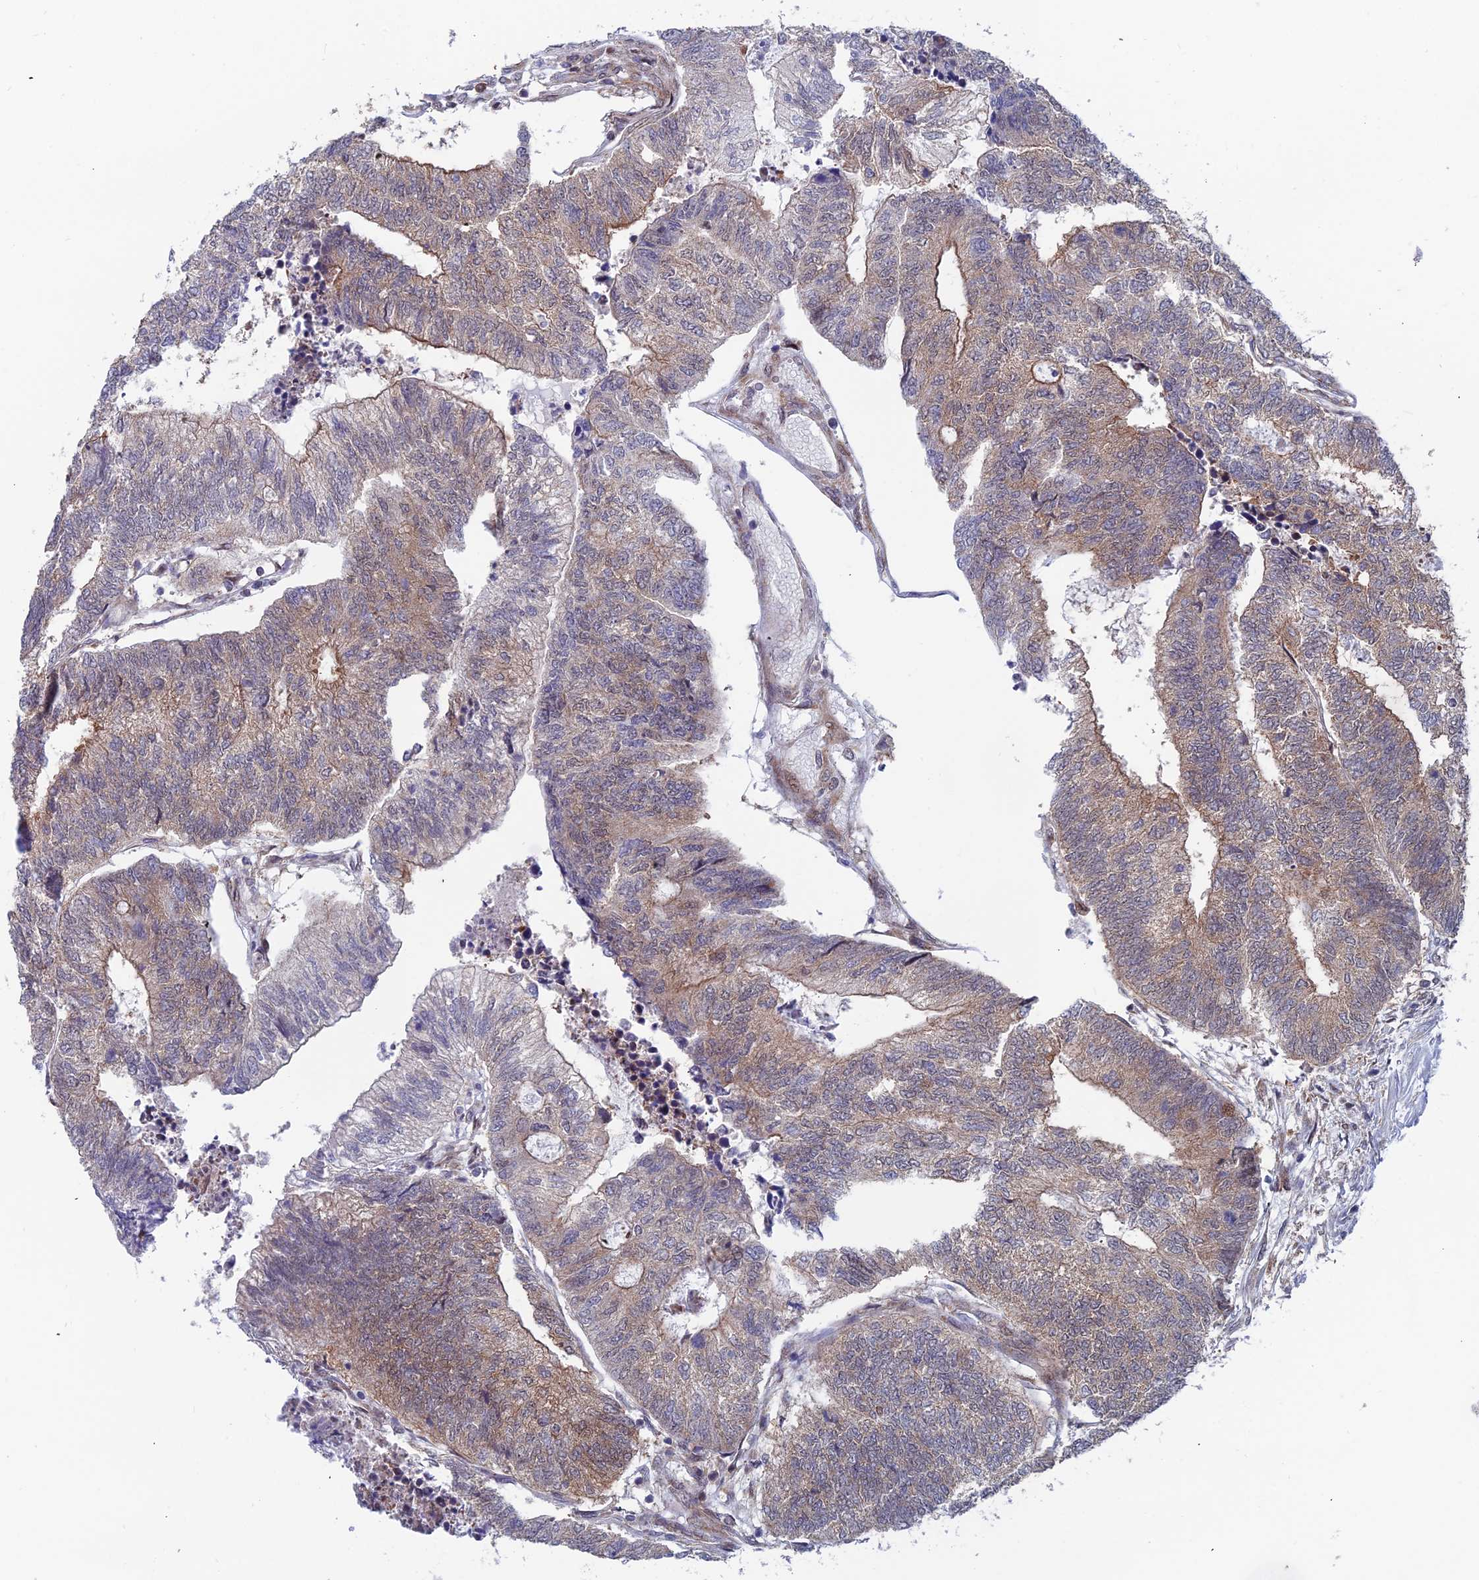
{"staining": {"intensity": "moderate", "quantity": ">75%", "location": "cytoplasmic/membranous"}, "tissue": "colorectal cancer", "cell_type": "Tumor cells", "image_type": "cancer", "snomed": [{"axis": "morphology", "description": "Adenocarcinoma, NOS"}, {"axis": "topography", "description": "Colon"}], "caption": "Immunohistochemistry image of adenocarcinoma (colorectal) stained for a protein (brown), which shows medium levels of moderate cytoplasmic/membranous expression in approximately >75% of tumor cells.", "gene": "IGBP1", "patient": {"sex": "female", "age": 67}}